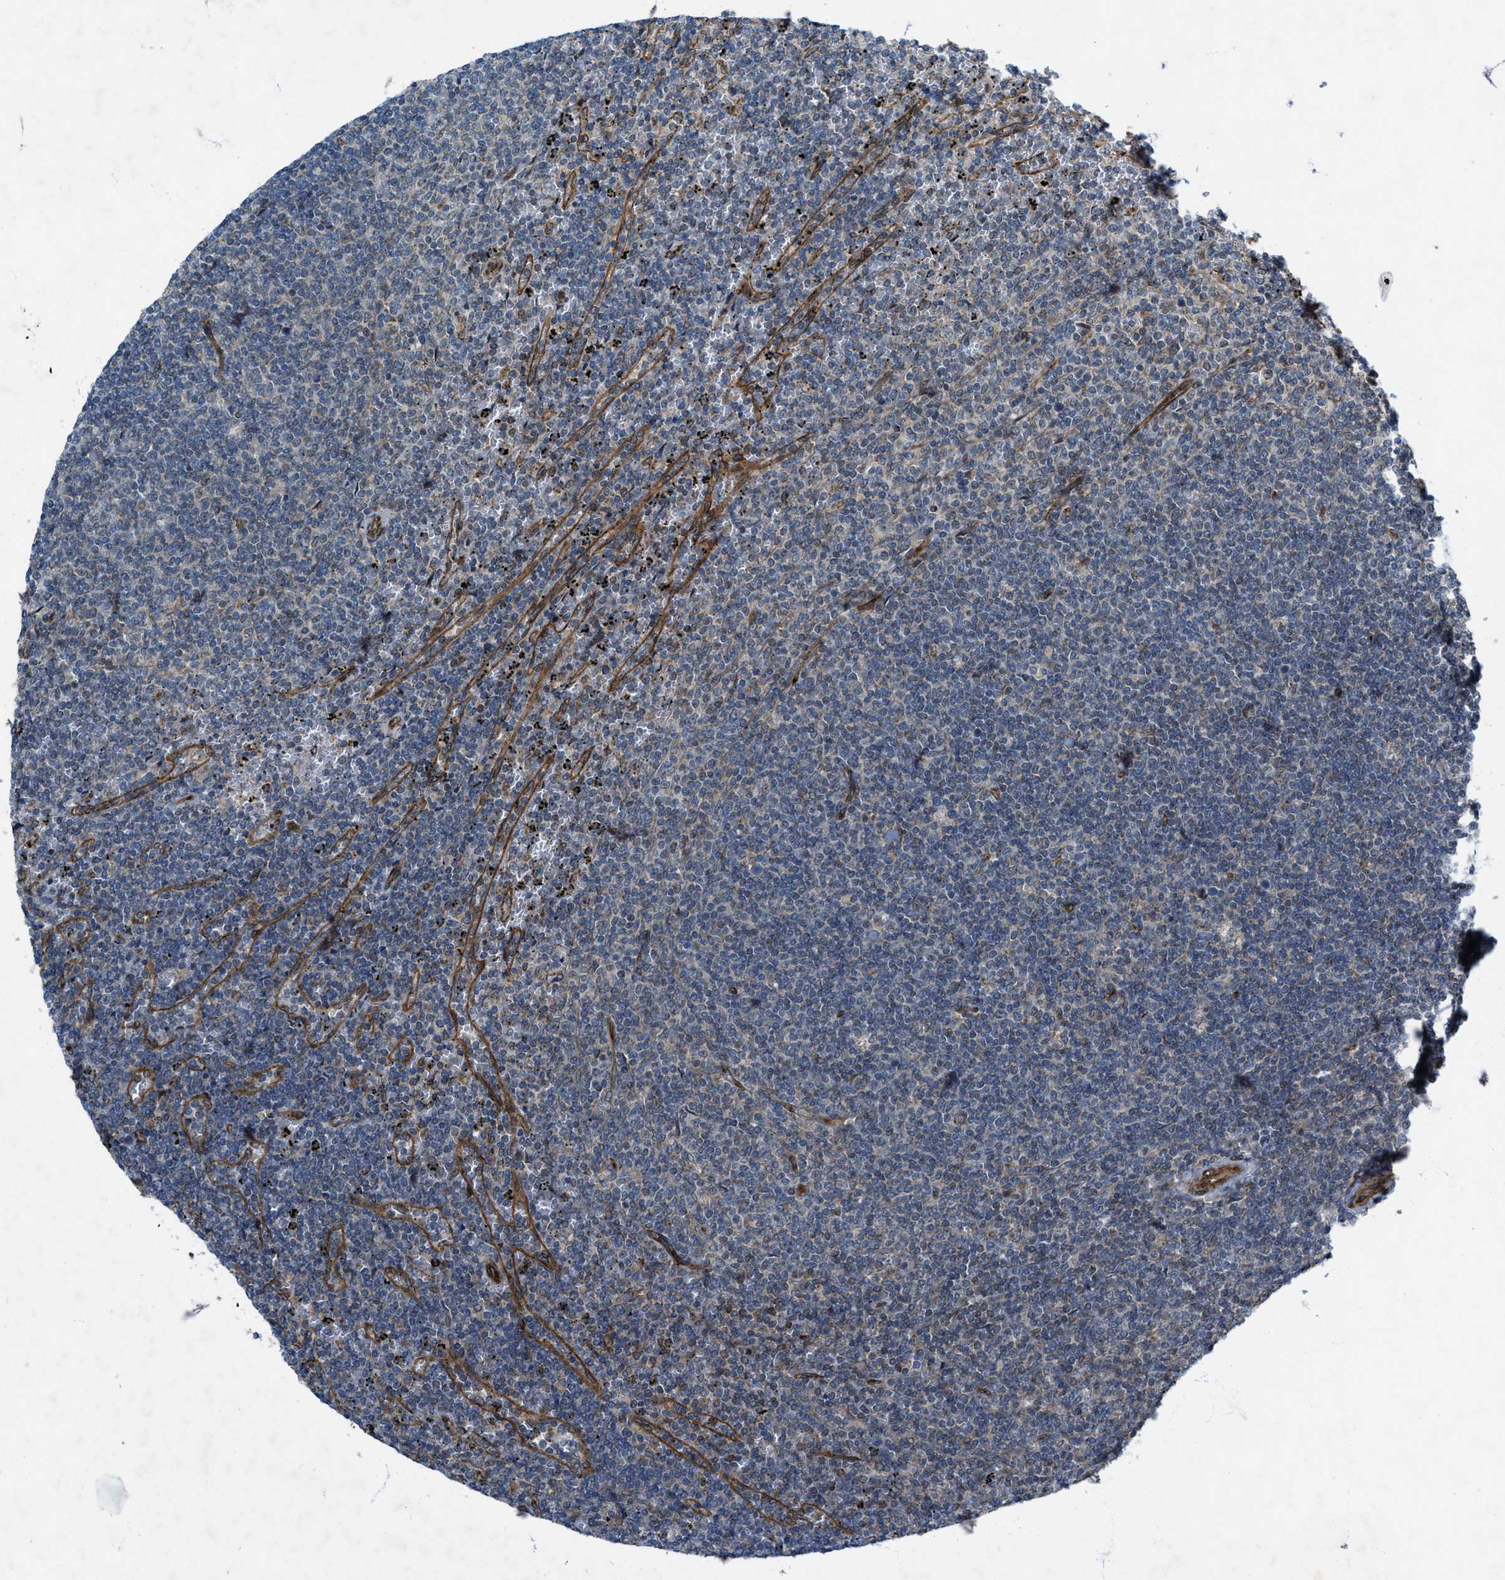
{"staining": {"intensity": "negative", "quantity": "none", "location": "none"}, "tissue": "lymphoma", "cell_type": "Tumor cells", "image_type": "cancer", "snomed": [{"axis": "morphology", "description": "Malignant lymphoma, non-Hodgkin's type, Low grade"}, {"axis": "topography", "description": "Spleen"}], "caption": "This image is of low-grade malignant lymphoma, non-Hodgkin's type stained with immunohistochemistry to label a protein in brown with the nuclei are counter-stained blue. There is no expression in tumor cells.", "gene": "URGCP", "patient": {"sex": "female", "age": 50}}